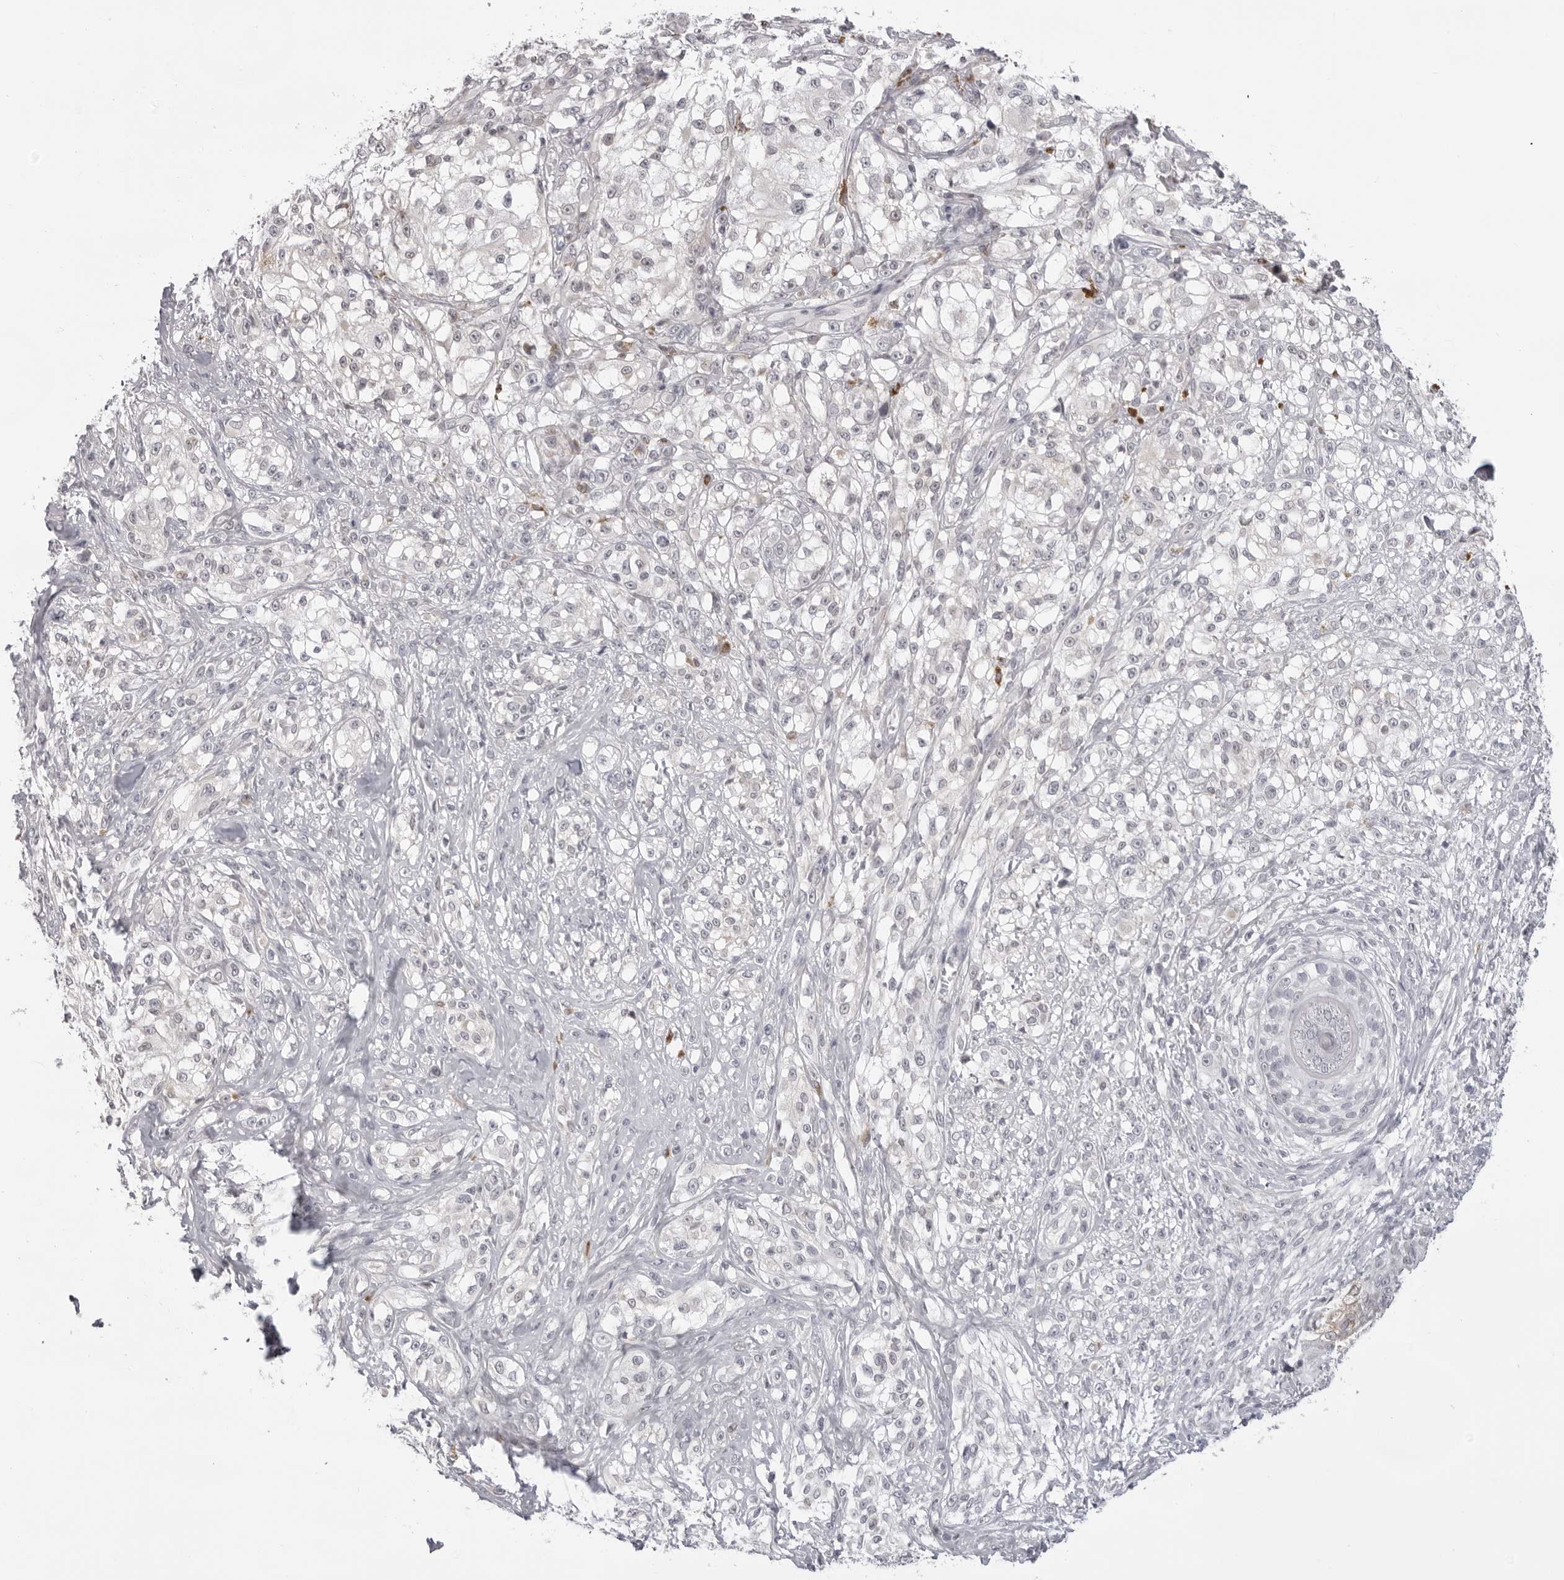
{"staining": {"intensity": "negative", "quantity": "none", "location": "none"}, "tissue": "melanoma", "cell_type": "Tumor cells", "image_type": "cancer", "snomed": [{"axis": "morphology", "description": "Malignant melanoma, NOS"}, {"axis": "topography", "description": "Skin of head"}], "caption": "This is an IHC photomicrograph of human melanoma. There is no expression in tumor cells.", "gene": "ACP6", "patient": {"sex": "male", "age": 83}}